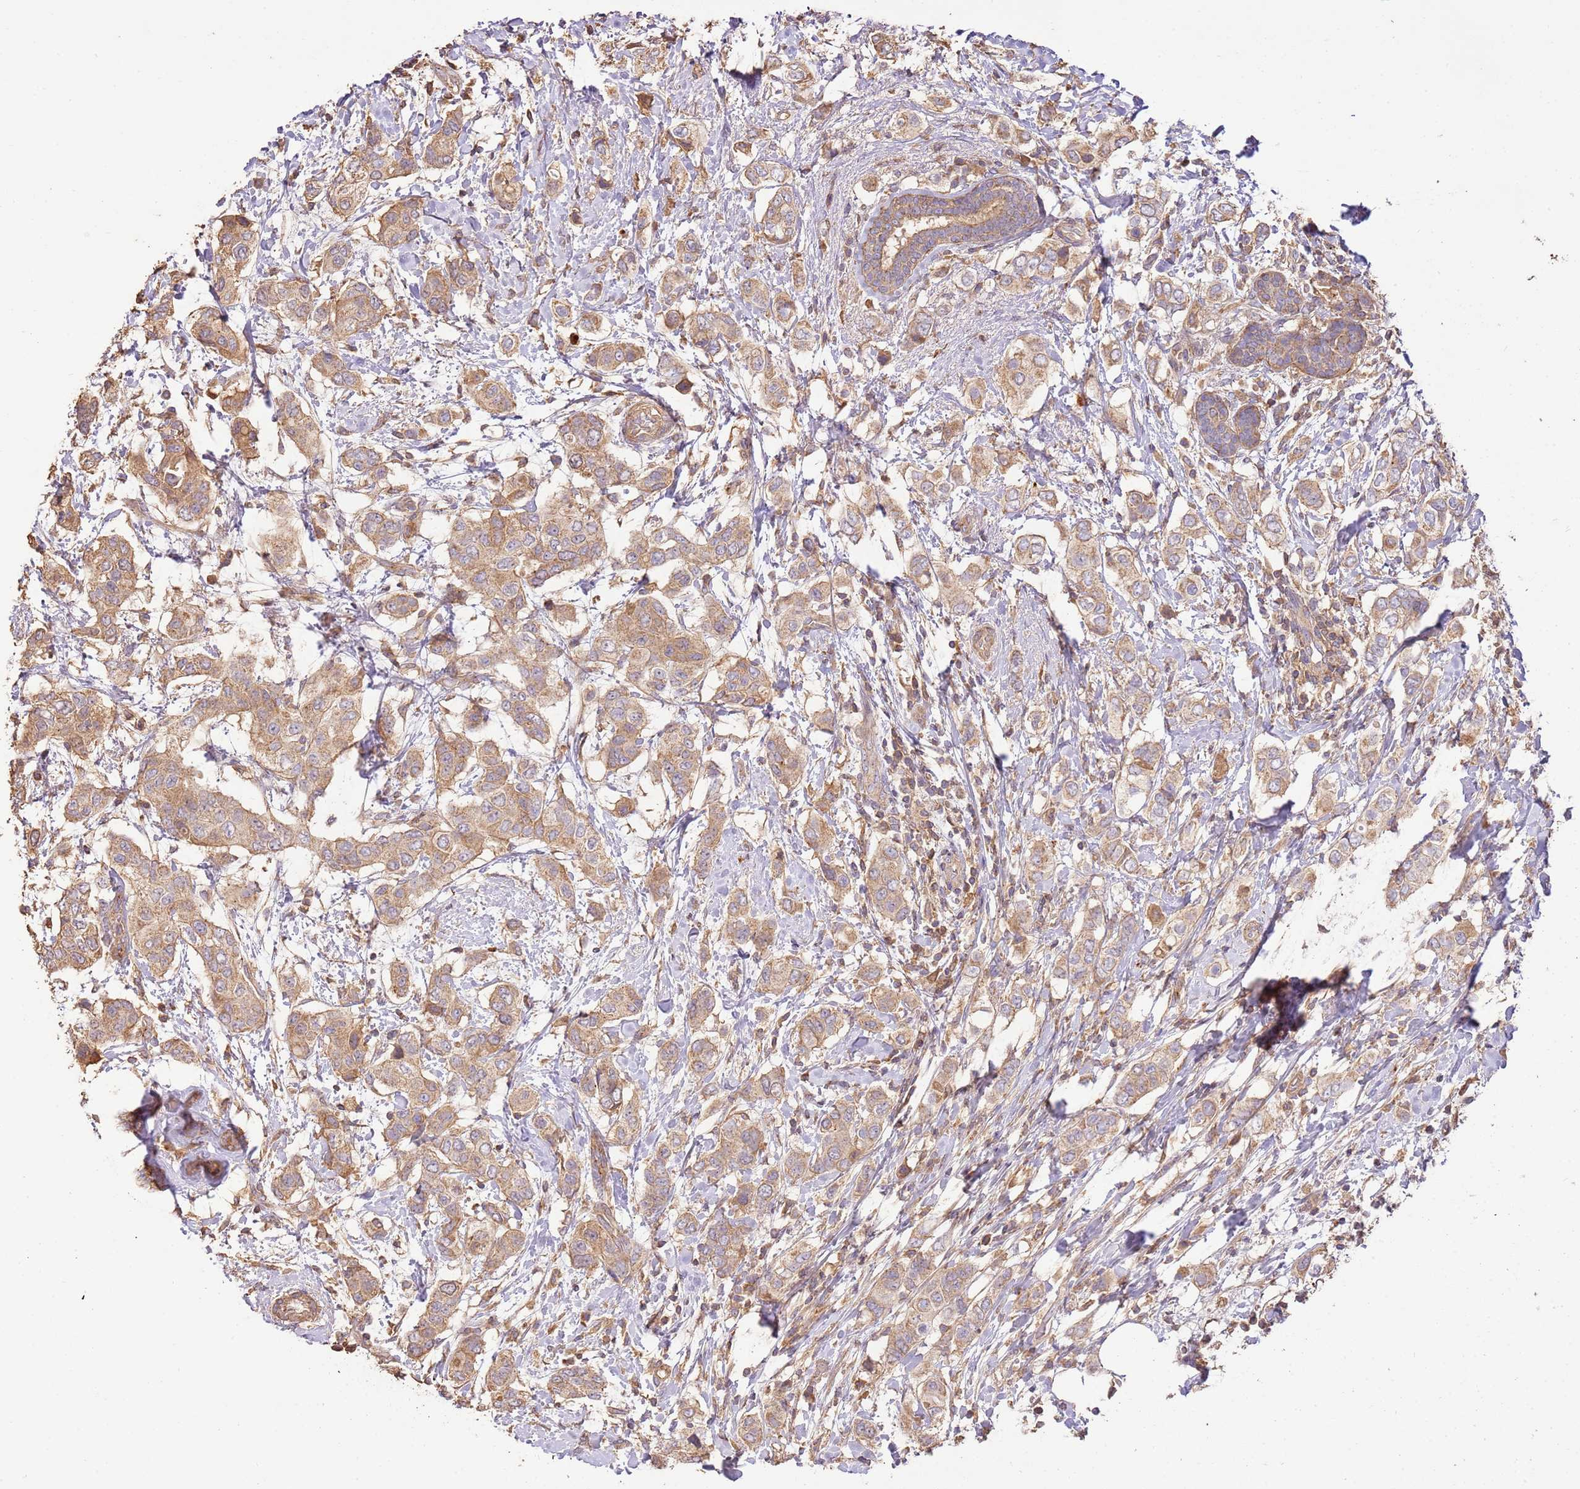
{"staining": {"intensity": "moderate", "quantity": ">75%", "location": "cytoplasmic/membranous"}, "tissue": "breast cancer", "cell_type": "Tumor cells", "image_type": "cancer", "snomed": [{"axis": "morphology", "description": "Lobular carcinoma"}, {"axis": "topography", "description": "Breast"}], "caption": "Breast lobular carcinoma stained for a protein (brown) exhibits moderate cytoplasmic/membranous positive expression in about >75% of tumor cells.", "gene": "CEP55", "patient": {"sex": "female", "age": 51}}